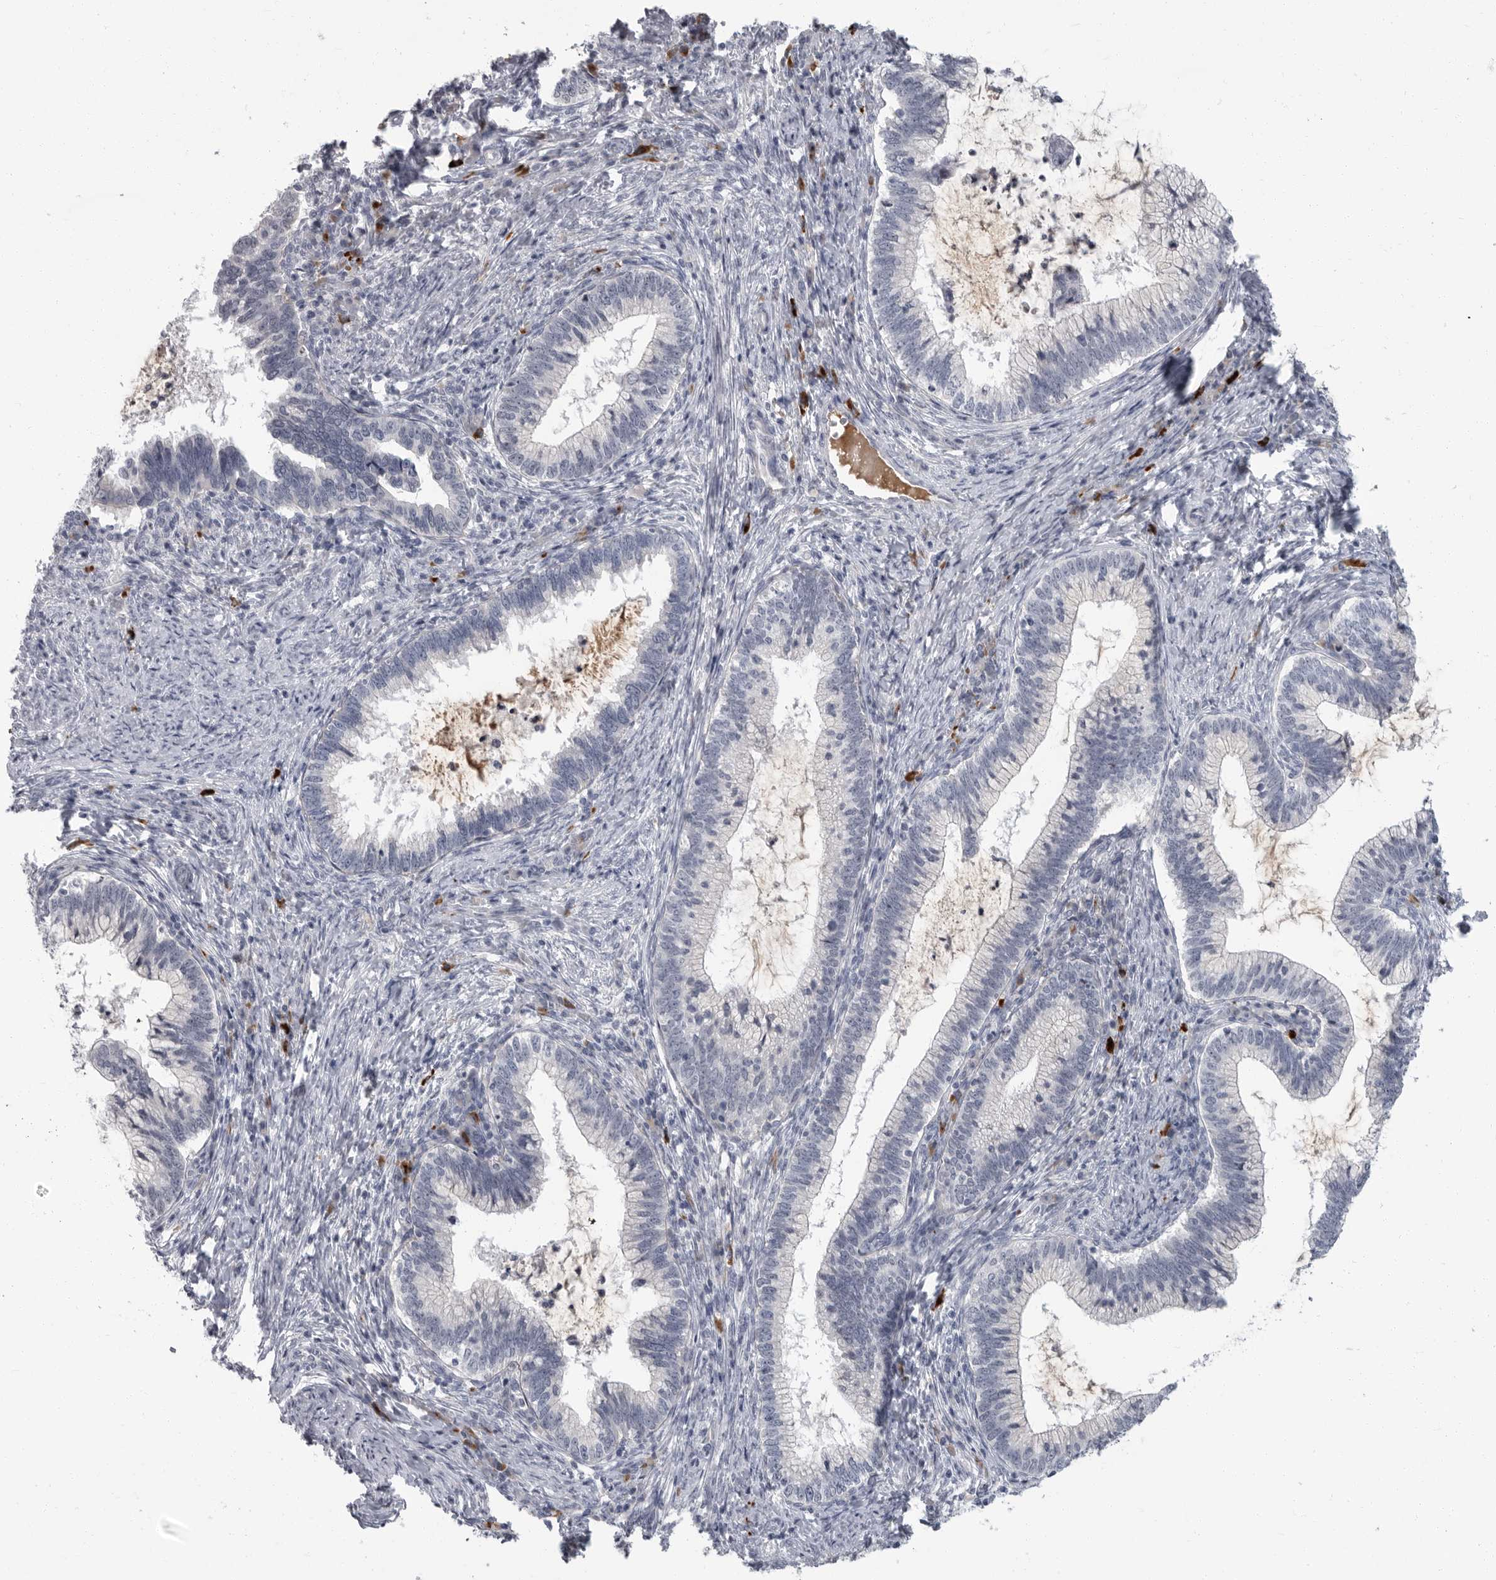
{"staining": {"intensity": "negative", "quantity": "none", "location": "none"}, "tissue": "cervical cancer", "cell_type": "Tumor cells", "image_type": "cancer", "snomed": [{"axis": "morphology", "description": "Adenocarcinoma, NOS"}, {"axis": "topography", "description": "Cervix"}], "caption": "Immunohistochemistry image of neoplastic tissue: cervical cancer stained with DAB (3,3'-diaminobenzidine) displays no significant protein staining in tumor cells.", "gene": "SLC25A39", "patient": {"sex": "female", "age": 36}}